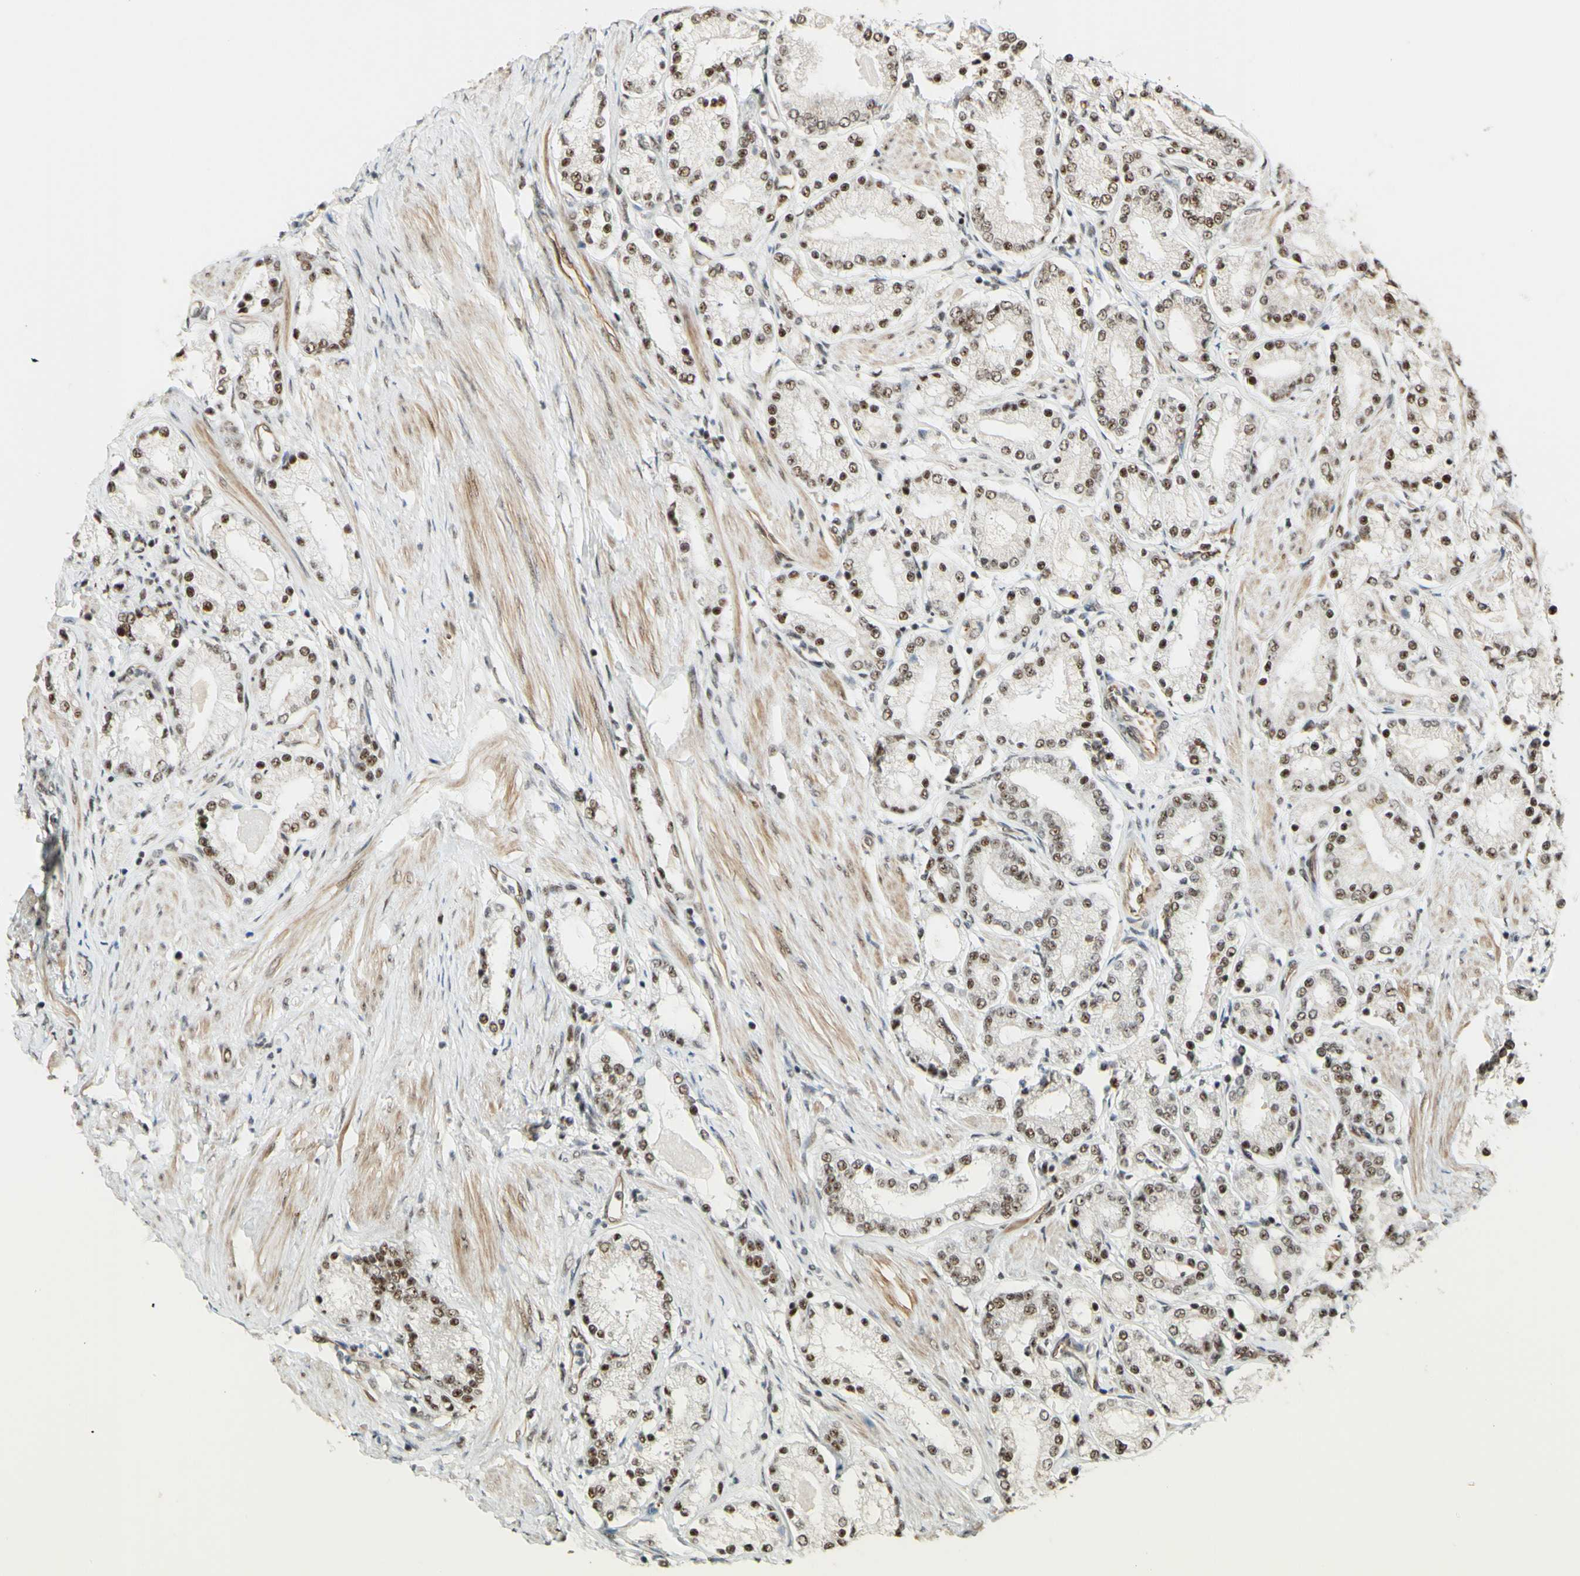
{"staining": {"intensity": "moderate", "quantity": ">75%", "location": "nuclear"}, "tissue": "prostate cancer", "cell_type": "Tumor cells", "image_type": "cancer", "snomed": [{"axis": "morphology", "description": "Adenocarcinoma, Low grade"}, {"axis": "topography", "description": "Prostate"}], "caption": "Human low-grade adenocarcinoma (prostate) stained with a protein marker reveals moderate staining in tumor cells.", "gene": "SAP18", "patient": {"sex": "male", "age": 63}}